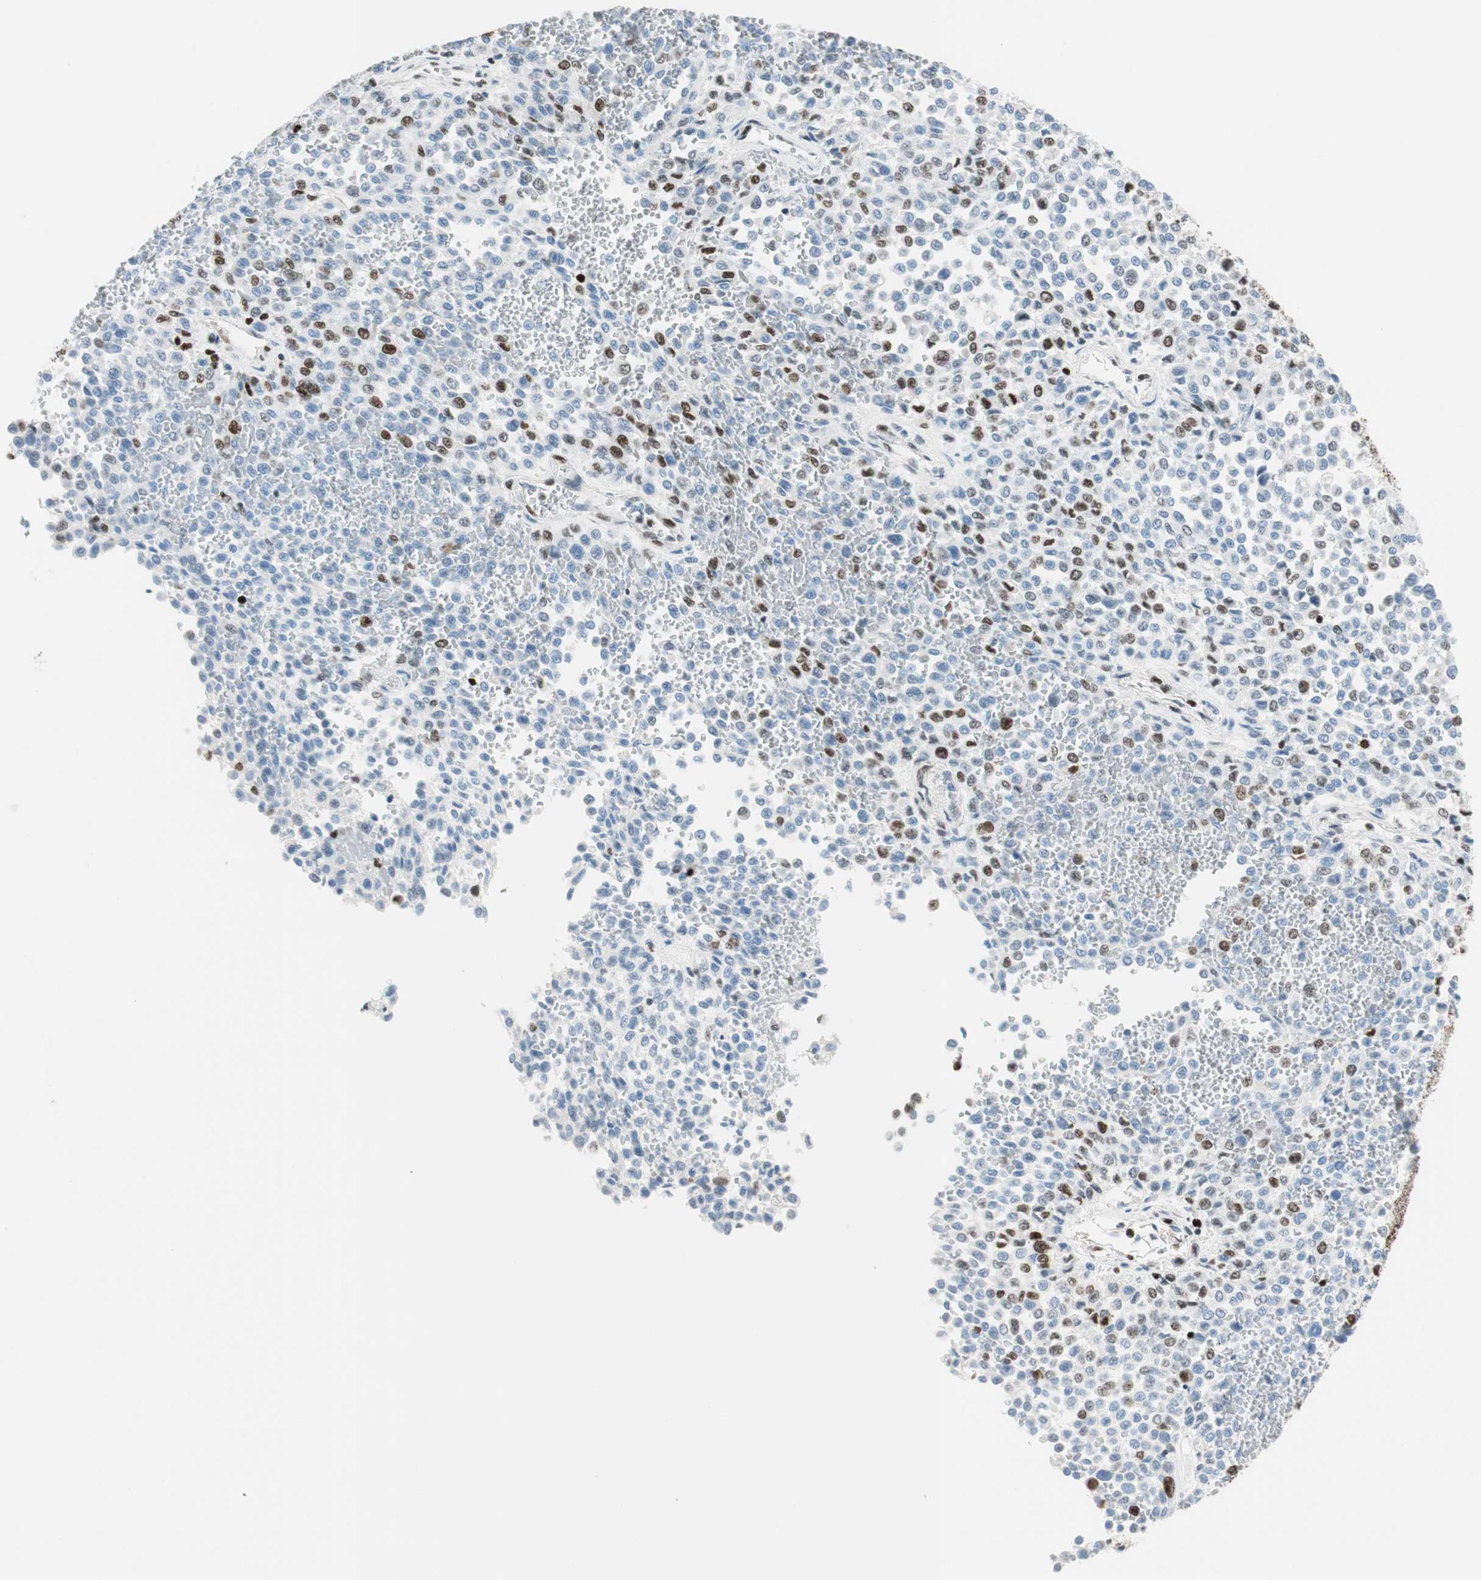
{"staining": {"intensity": "moderate", "quantity": "<25%", "location": "nuclear"}, "tissue": "melanoma", "cell_type": "Tumor cells", "image_type": "cancer", "snomed": [{"axis": "morphology", "description": "Malignant melanoma, Metastatic site"}, {"axis": "topography", "description": "Pancreas"}], "caption": "Immunohistochemical staining of human melanoma shows low levels of moderate nuclear staining in about <25% of tumor cells.", "gene": "EZH2", "patient": {"sex": "female", "age": 30}}